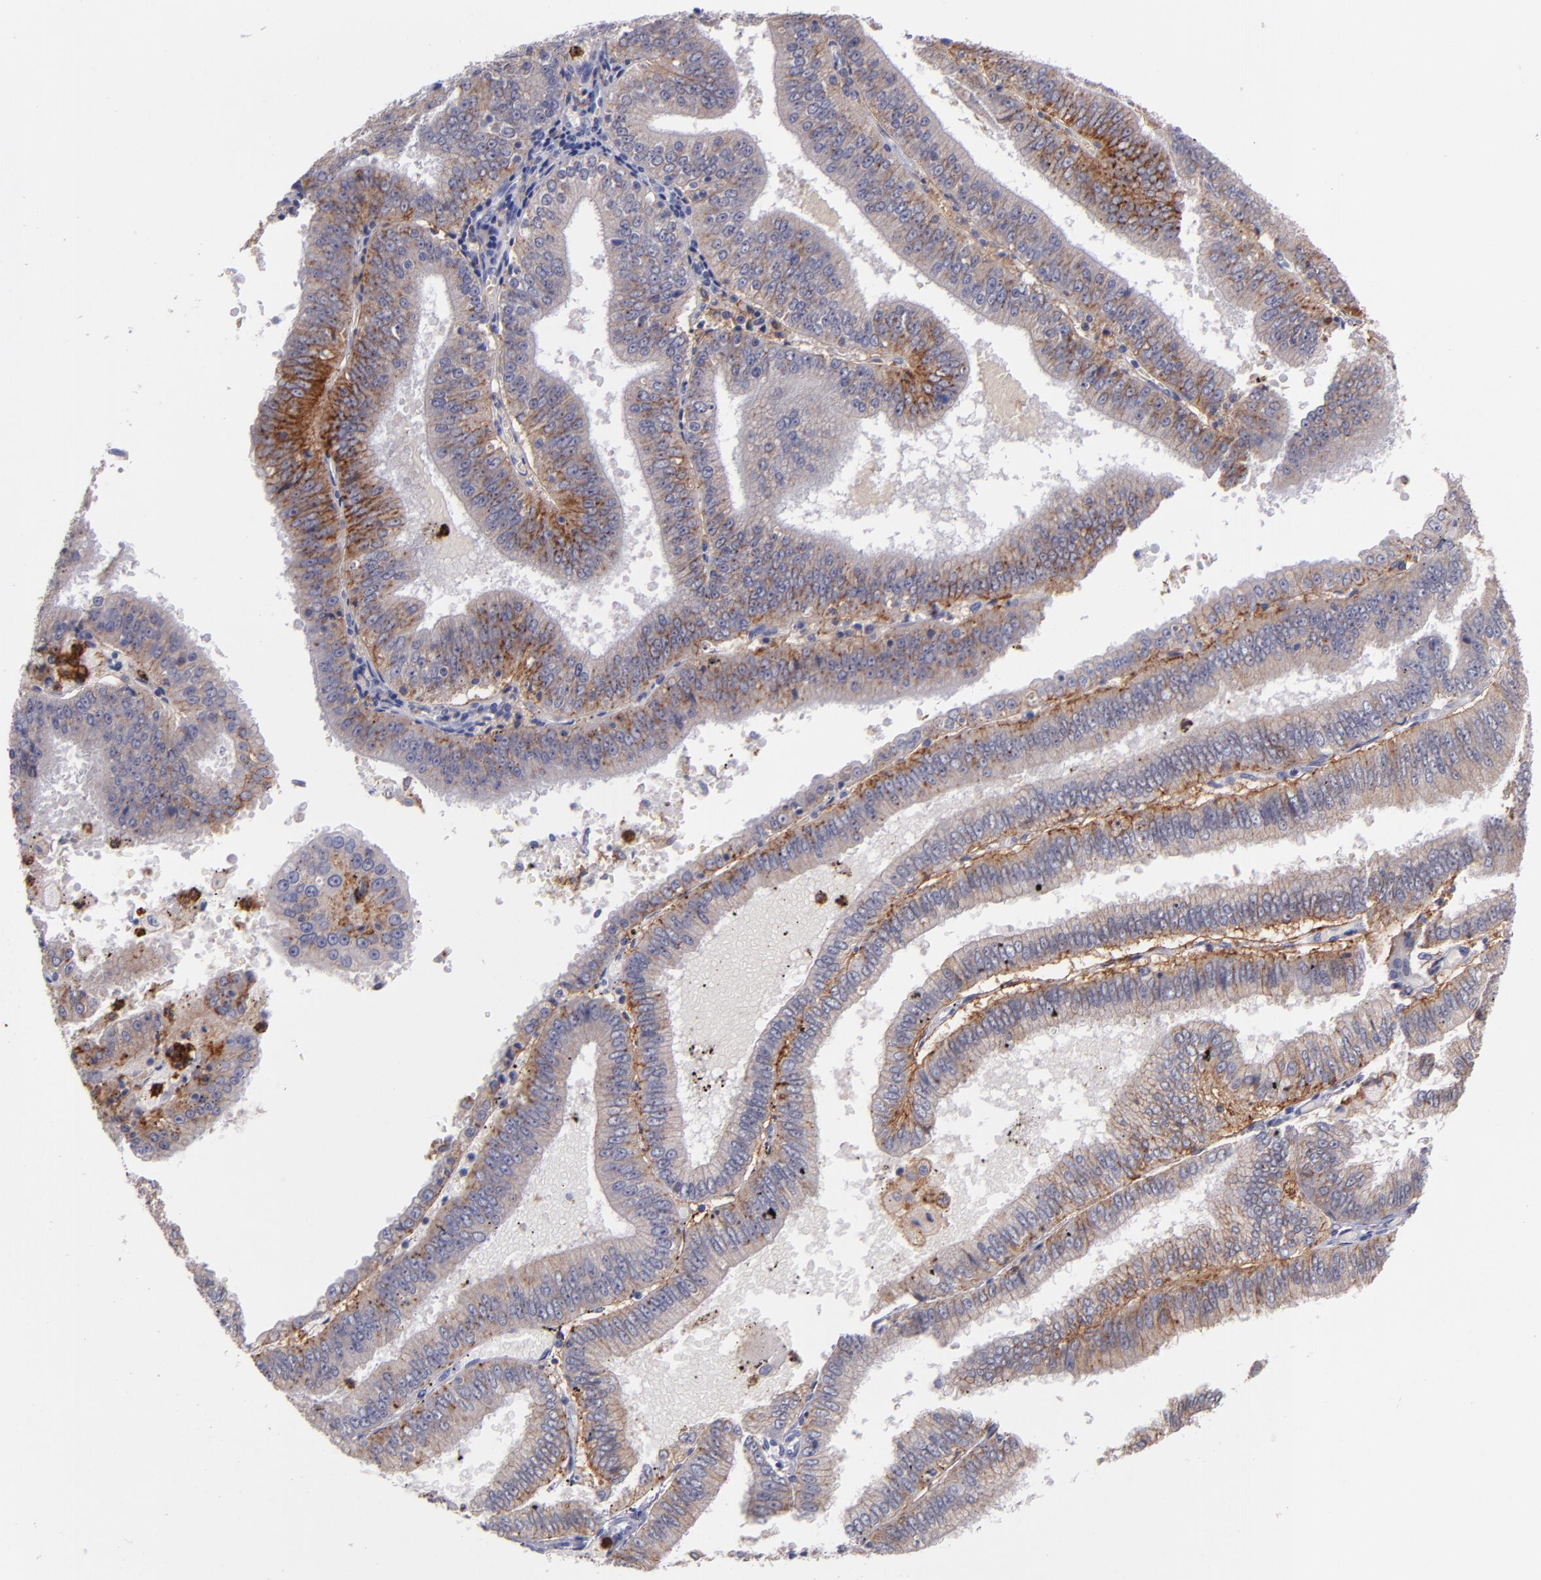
{"staining": {"intensity": "moderate", "quantity": ">75%", "location": "cytoplasmic/membranous"}, "tissue": "endometrial cancer", "cell_type": "Tumor cells", "image_type": "cancer", "snomed": [{"axis": "morphology", "description": "Adenocarcinoma, NOS"}, {"axis": "topography", "description": "Endometrium"}], "caption": "A photomicrograph of human endometrial cancer (adenocarcinoma) stained for a protein exhibits moderate cytoplasmic/membranous brown staining in tumor cells. (Brightfield microscopy of DAB IHC at high magnification).", "gene": "C5AR1", "patient": {"sex": "female", "age": 66}}